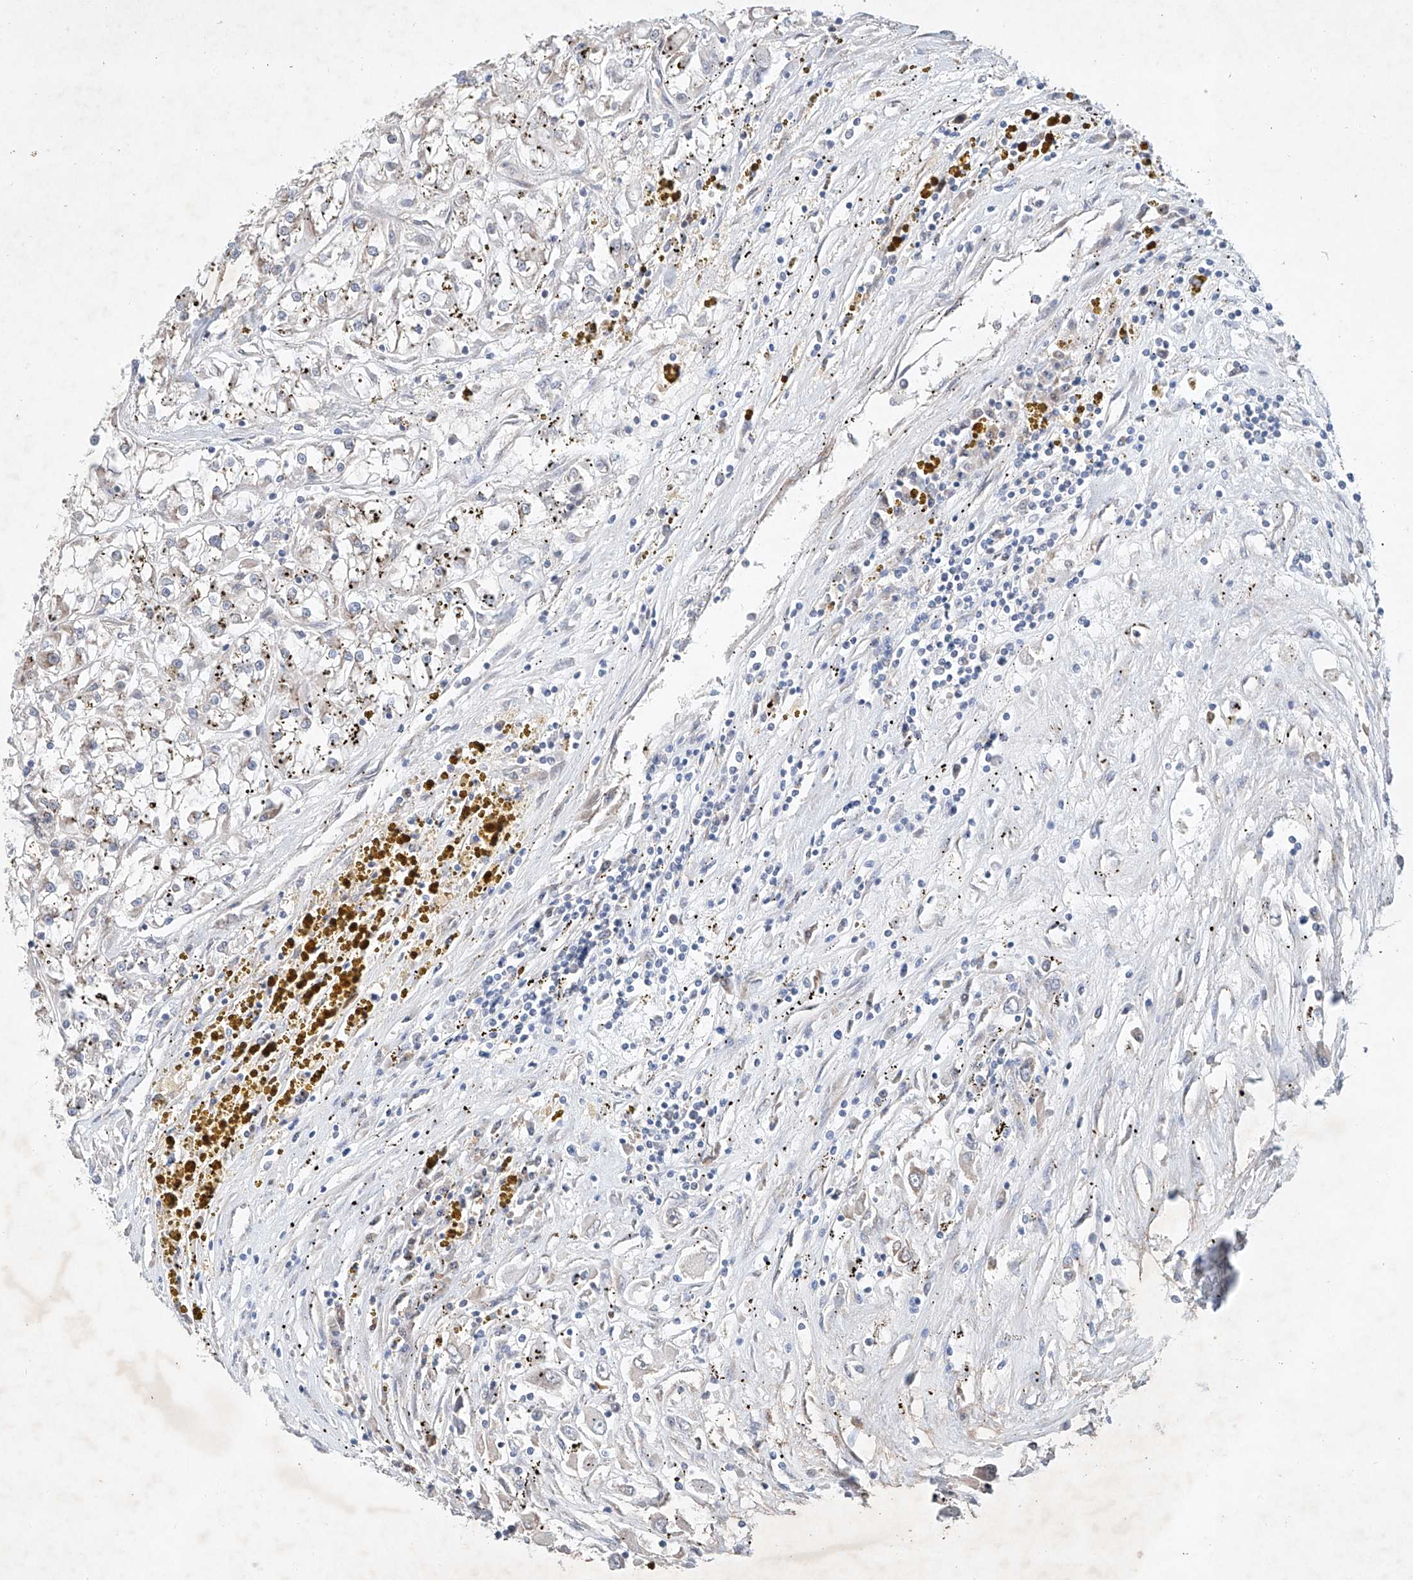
{"staining": {"intensity": "negative", "quantity": "none", "location": "none"}, "tissue": "renal cancer", "cell_type": "Tumor cells", "image_type": "cancer", "snomed": [{"axis": "morphology", "description": "Adenocarcinoma, NOS"}, {"axis": "topography", "description": "Kidney"}], "caption": "Tumor cells are negative for protein expression in human adenocarcinoma (renal).", "gene": "FASTK", "patient": {"sex": "female", "age": 52}}